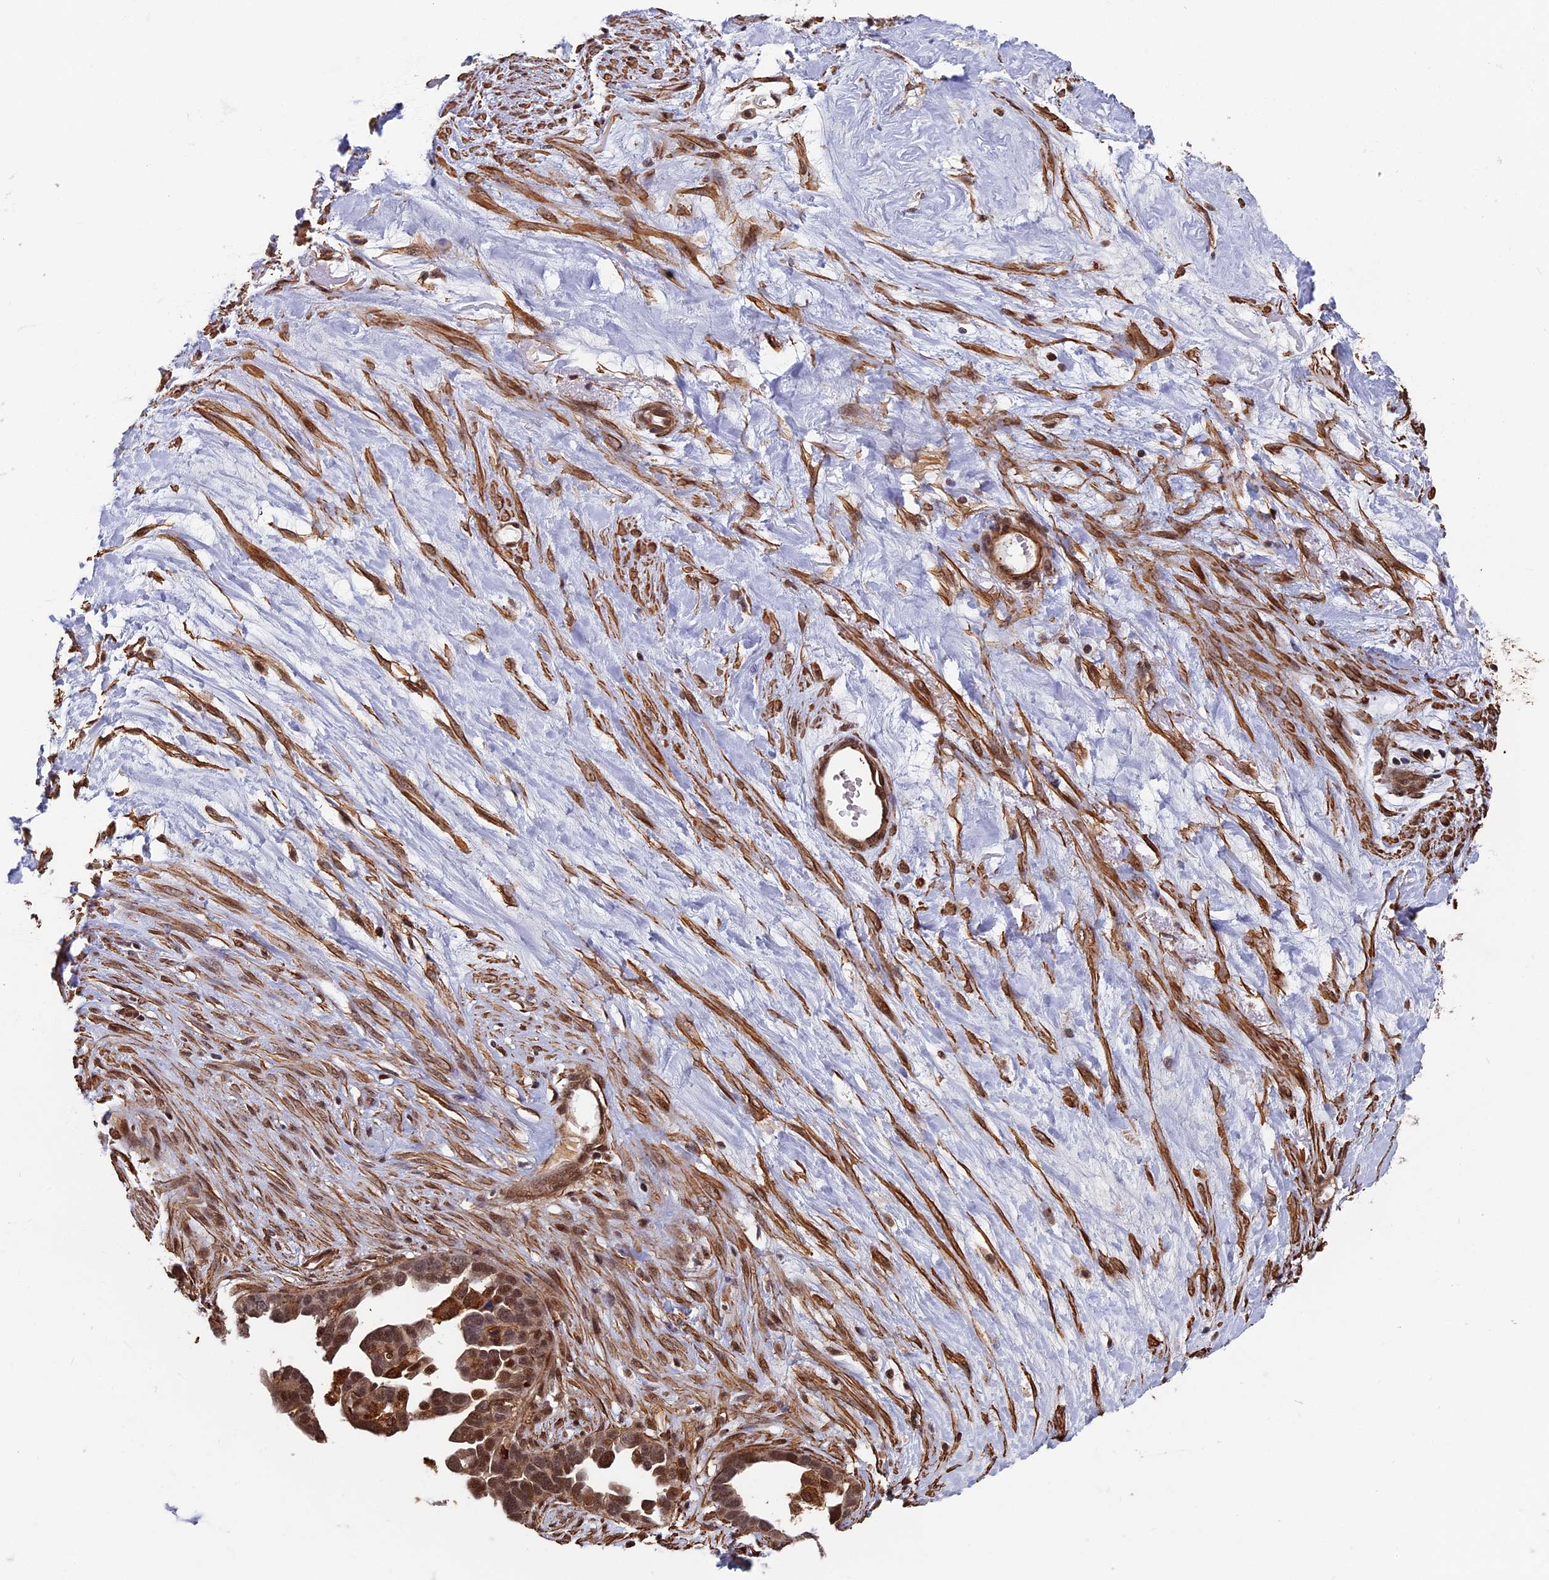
{"staining": {"intensity": "moderate", "quantity": "<25%", "location": "cytoplasmic/membranous,nuclear"}, "tissue": "ovarian cancer", "cell_type": "Tumor cells", "image_type": "cancer", "snomed": [{"axis": "morphology", "description": "Cystadenocarcinoma, serous, NOS"}, {"axis": "topography", "description": "Ovary"}], "caption": "Immunohistochemical staining of human ovarian cancer exhibits low levels of moderate cytoplasmic/membranous and nuclear protein staining in about <25% of tumor cells.", "gene": "CTDP1", "patient": {"sex": "female", "age": 54}}